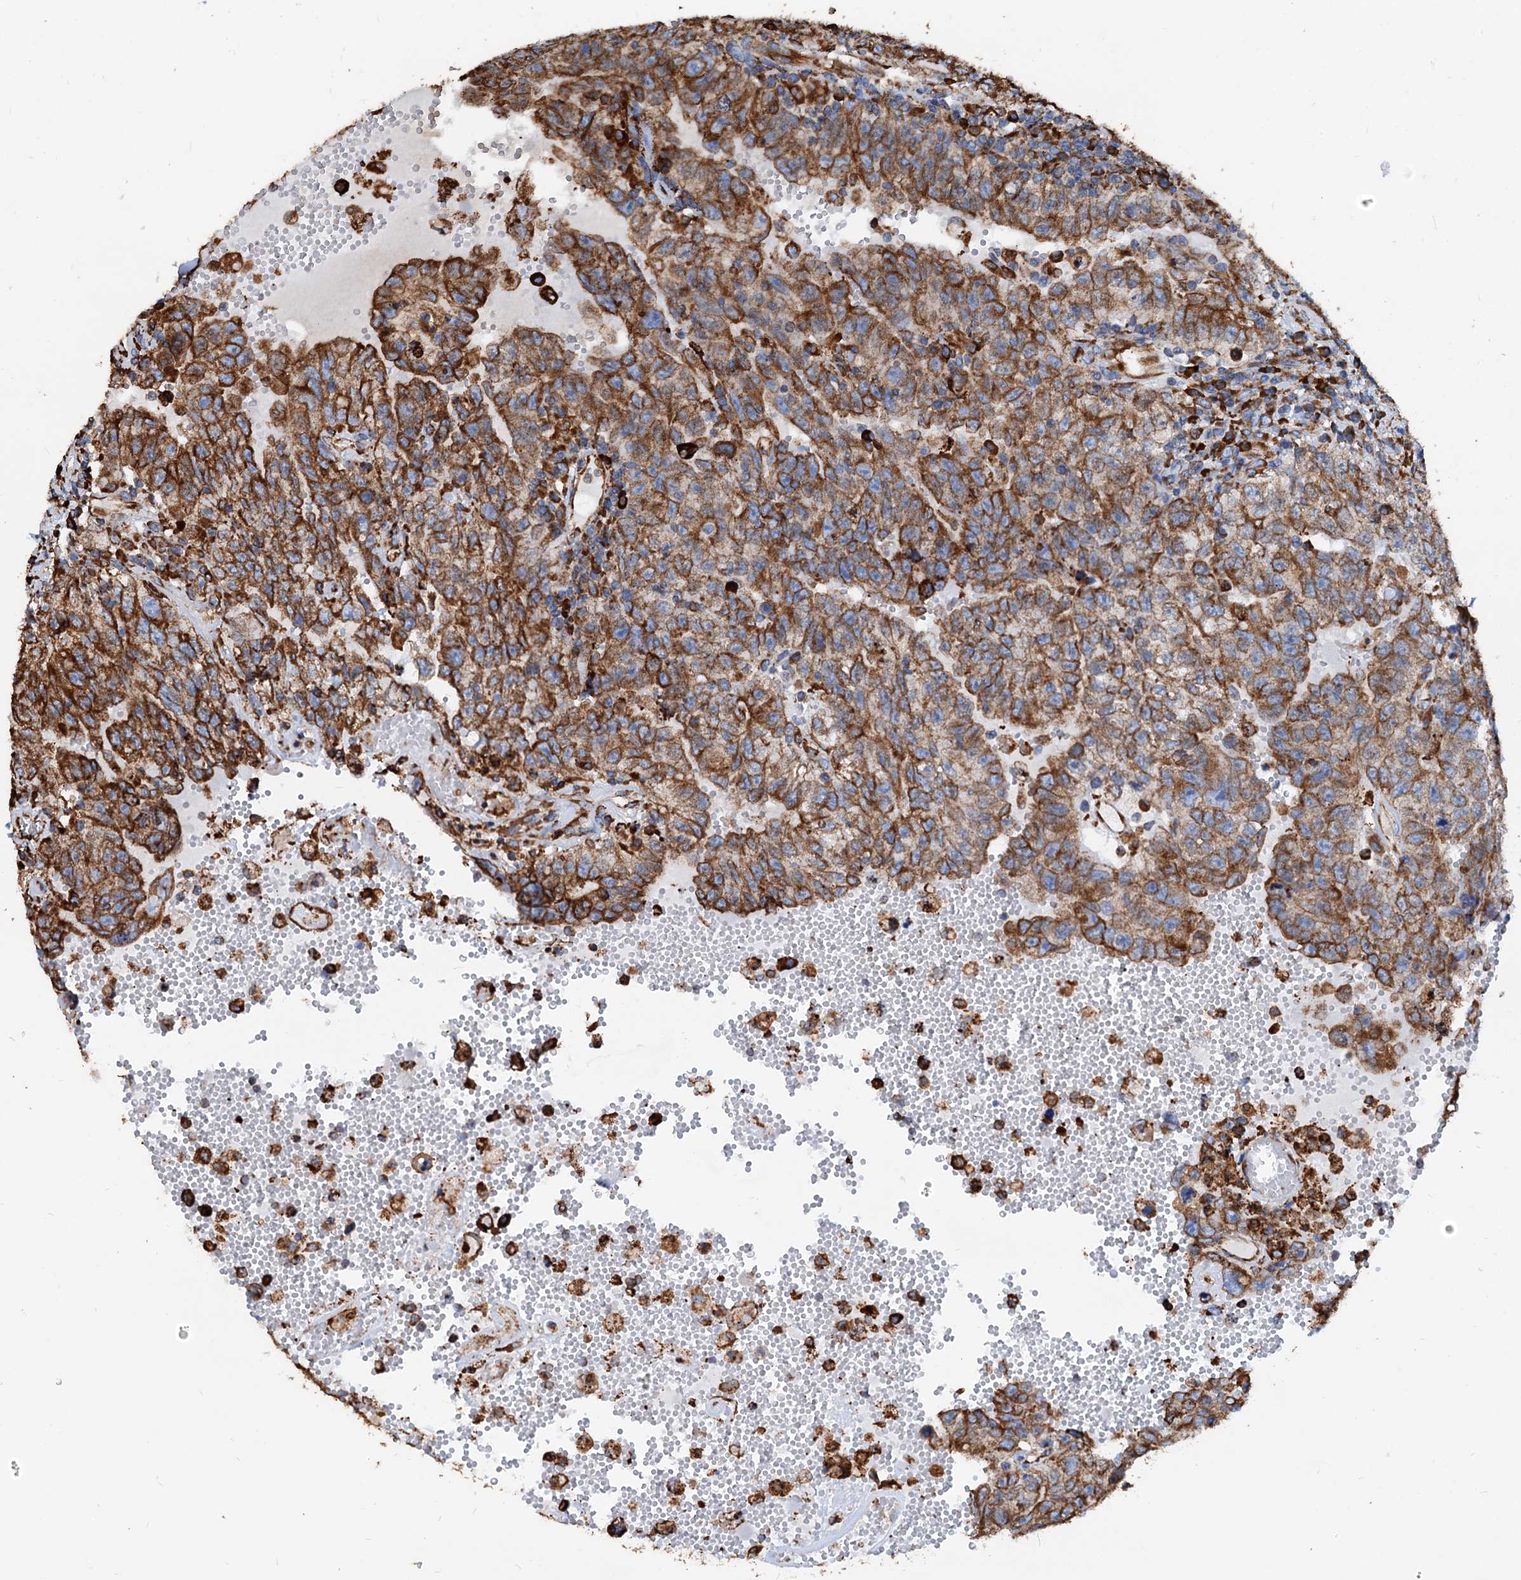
{"staining": {"intensity": "strong", "quantity": ">75%", "location": "cytoplasmic/membranous"}, "tissue": "testis cancer", "cell_type": "Tumor cells", "image_type": "cancer", "snomed": [{"axis": "morphology", "description": "Carcinoma, Embryonal, NOS"}, {"axis": "topography", "description": "Testis"}], "caption": "Immunohistochemistry (IHC) micrograph of neoplastic tissue: testis embryonal carcinoma stained using IHC exhibits high levels of strong protein expression localized specifically in the cytoplasmic/membranous of tumor cells, appearing as a cytoplasmic/membranous brown color.", "gene": "HSPA5", "patient": {"sex": "male", "age": 26}}